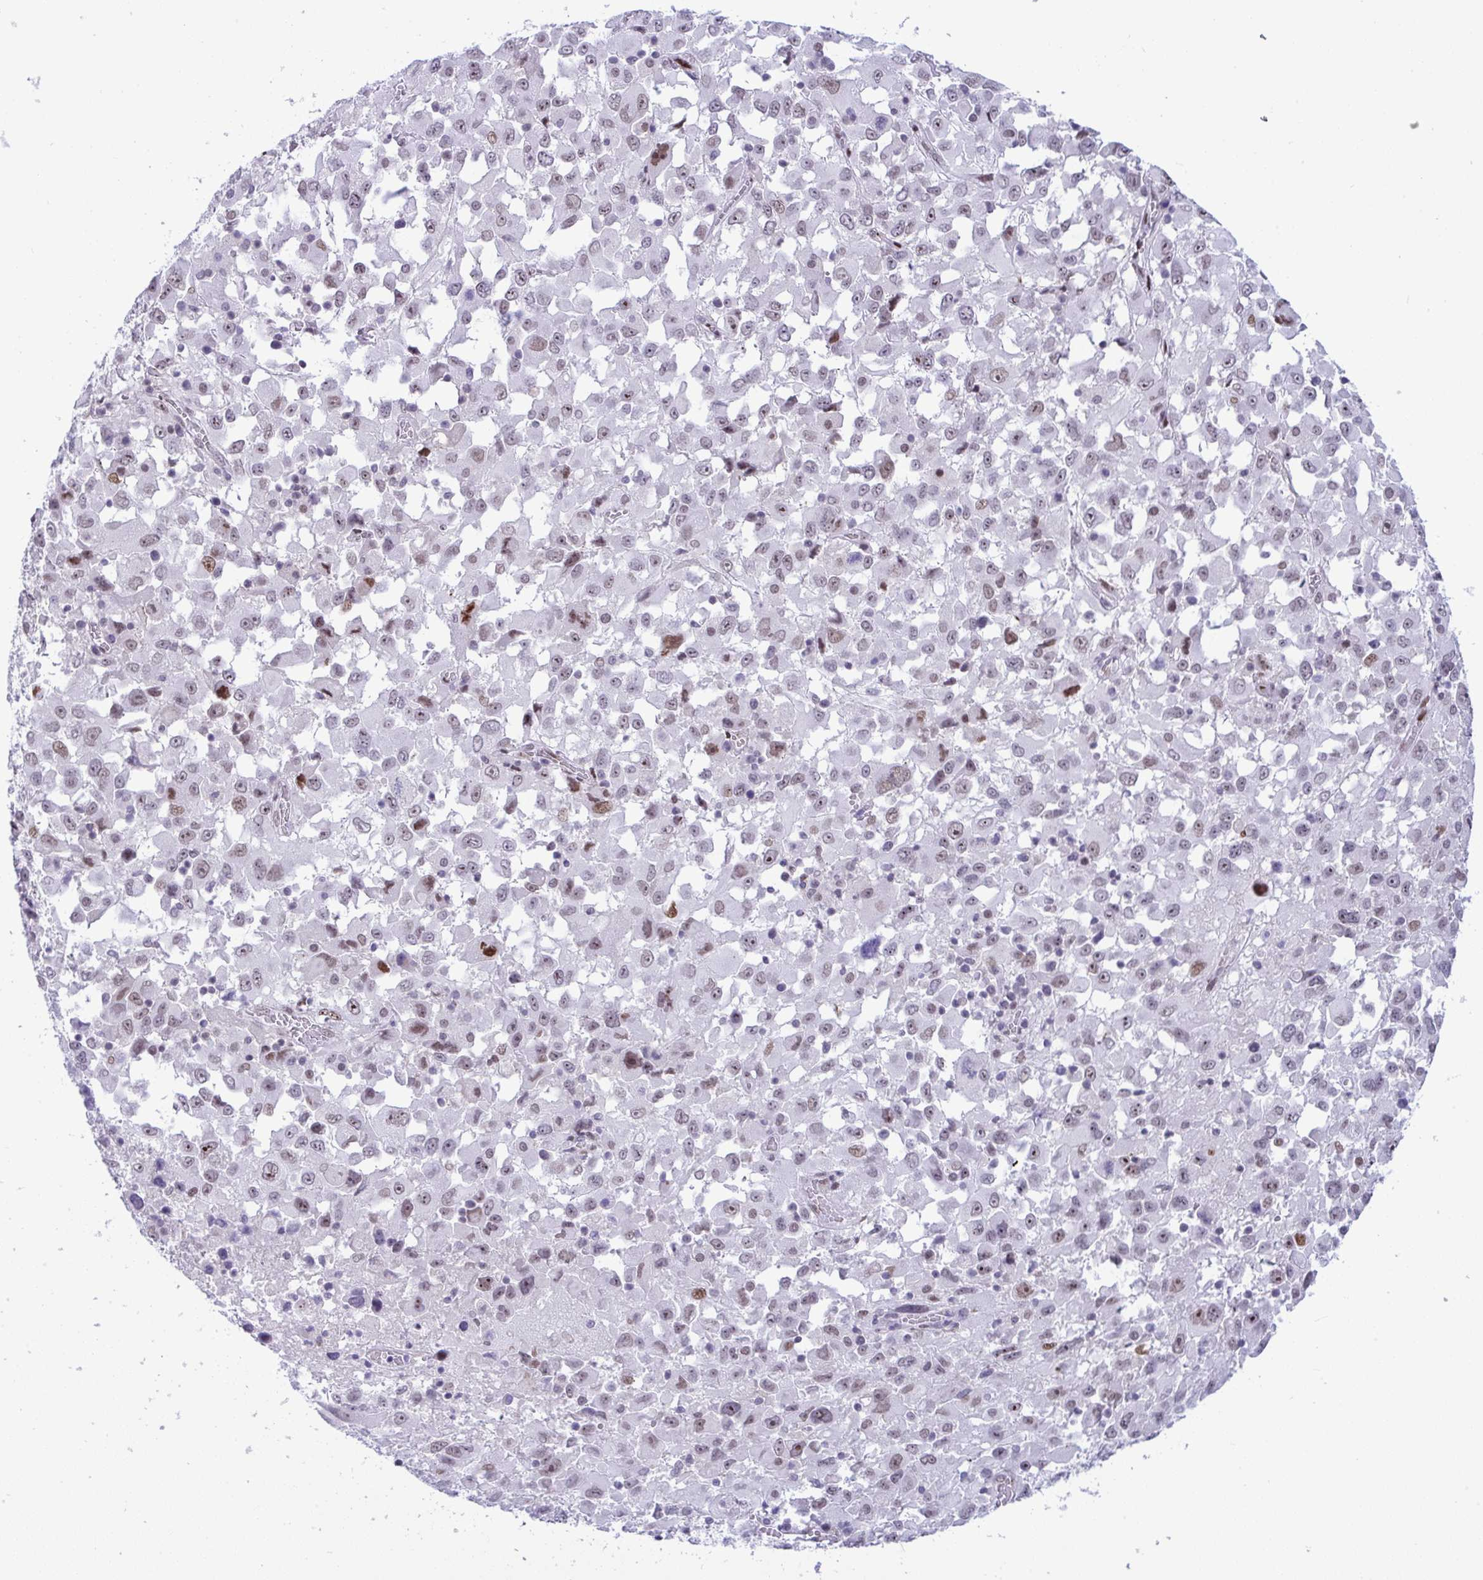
{"staining": {"intensity": "weak", "quantity": ">75%", "location": "nuclear"}, "tissue": "melanoma", "cell_type": "Tumor cells", "image_type": "cancer", "snomed": [{"axis": "morphology", "description": "Malignant melanoma, Metastatic site"}, {"axis": "topography", "description": "Soft tissue"}], "caption": "The micrograph reveals staining of melanoma, revealing weak nuclear protein staining (brown color) within tumor cells.", "gene": "ZFHX3", "patient": {"sex": "male", "age": 50}}